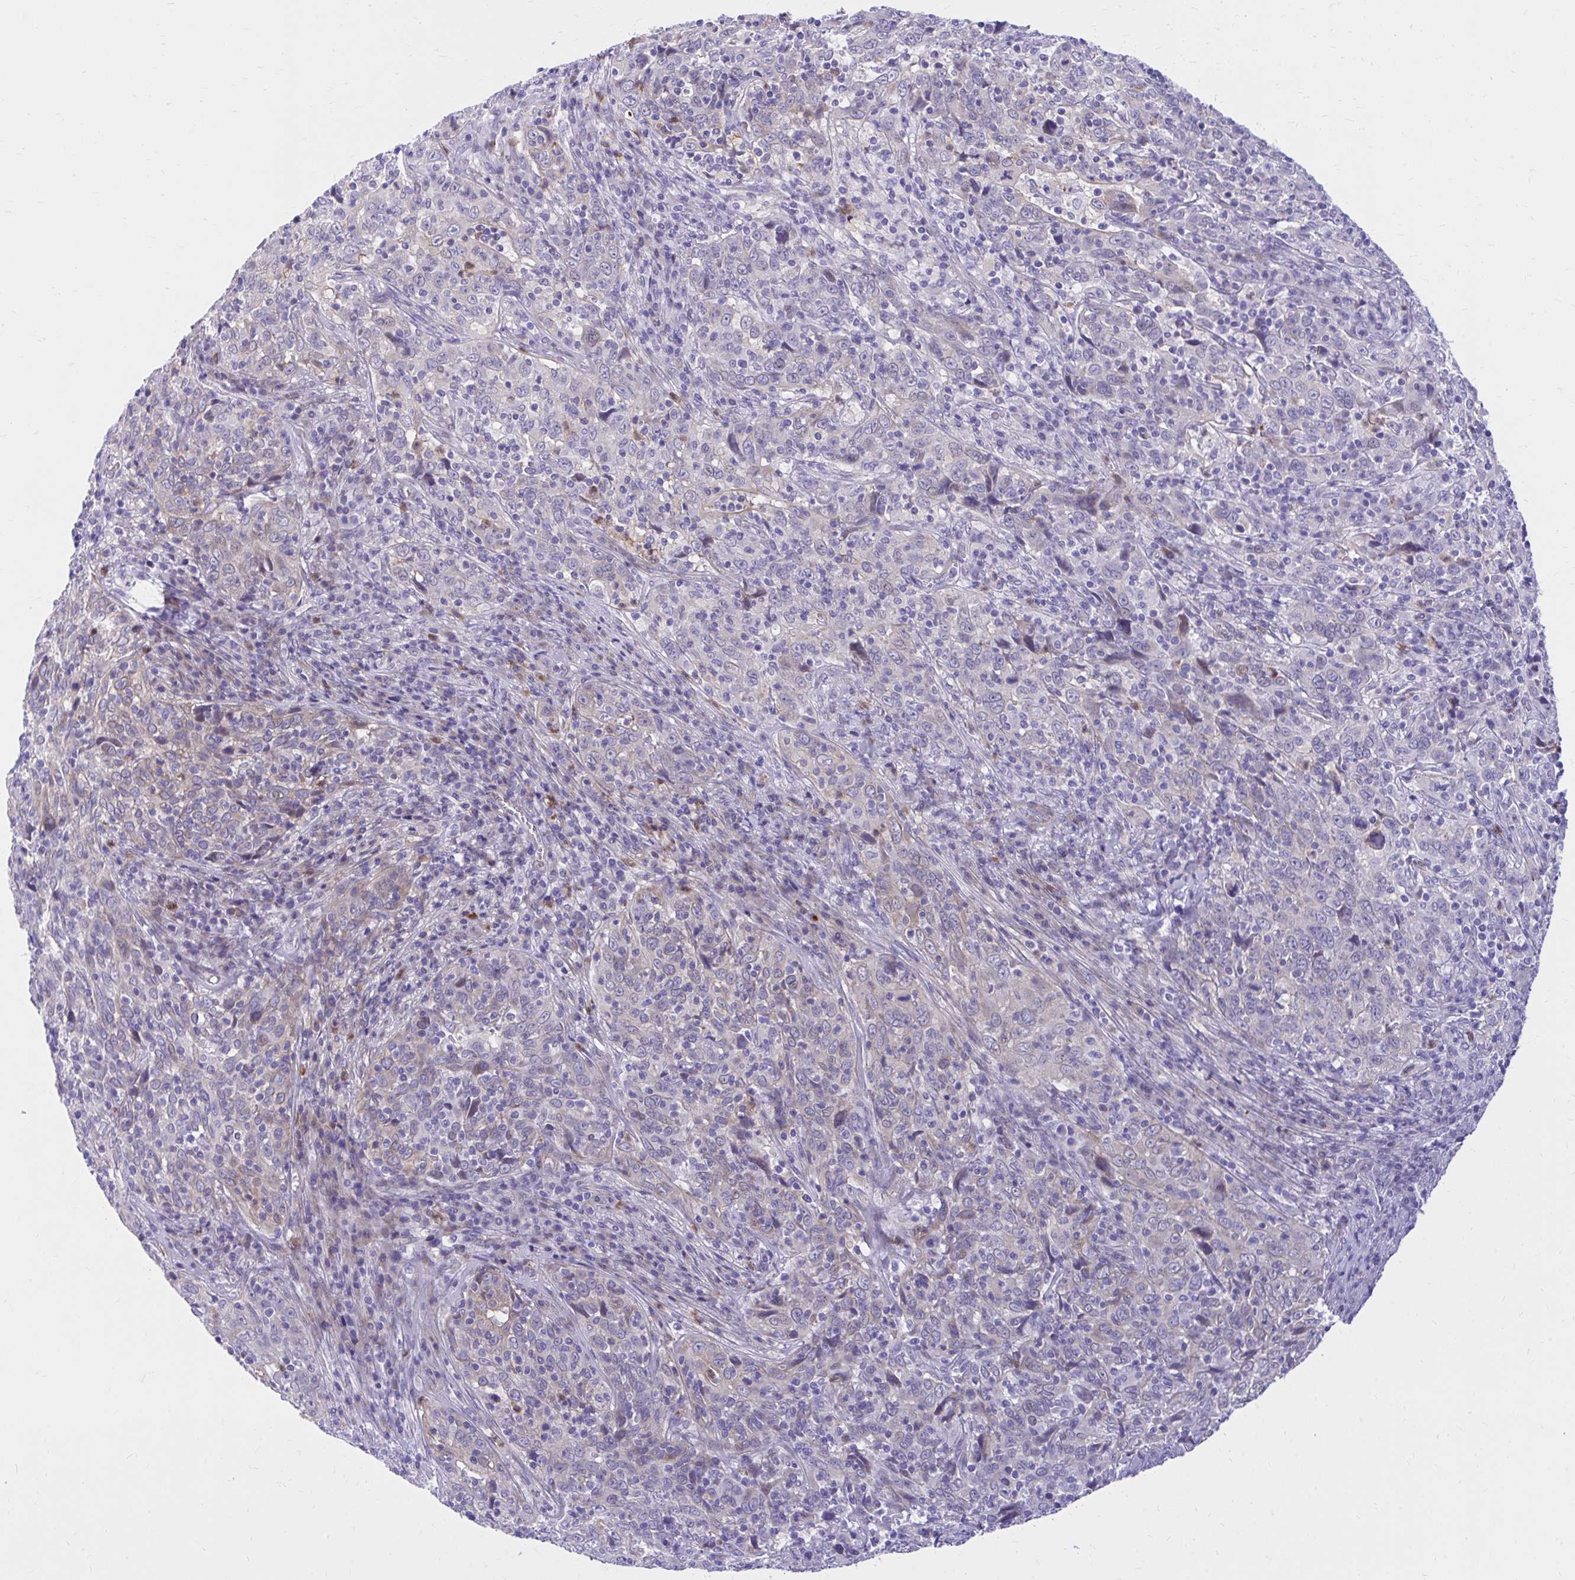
{"staining": {"intensity": "negative", "quantity": "none", "location": "none"}, "tissue": "cervical cancer", "cell_type": "Tumor cells", "image_type": "cancer", "snomed": [{"axis": "morphology", "description": "Squamous cell carcinoma, NOS"}, {"axis": "topography", "description": "Cervix"}], "caption": "Tumor cells show no significant staining in squamous cell carcinoma (cervical). Brightfield microscopy of immunohistochemistry stained with DAB (brown) and hematoxylin (blue), captured at high magnification.", "gene": "ADAMTSL1", "patient": {"sex": "female", "age": 46}}